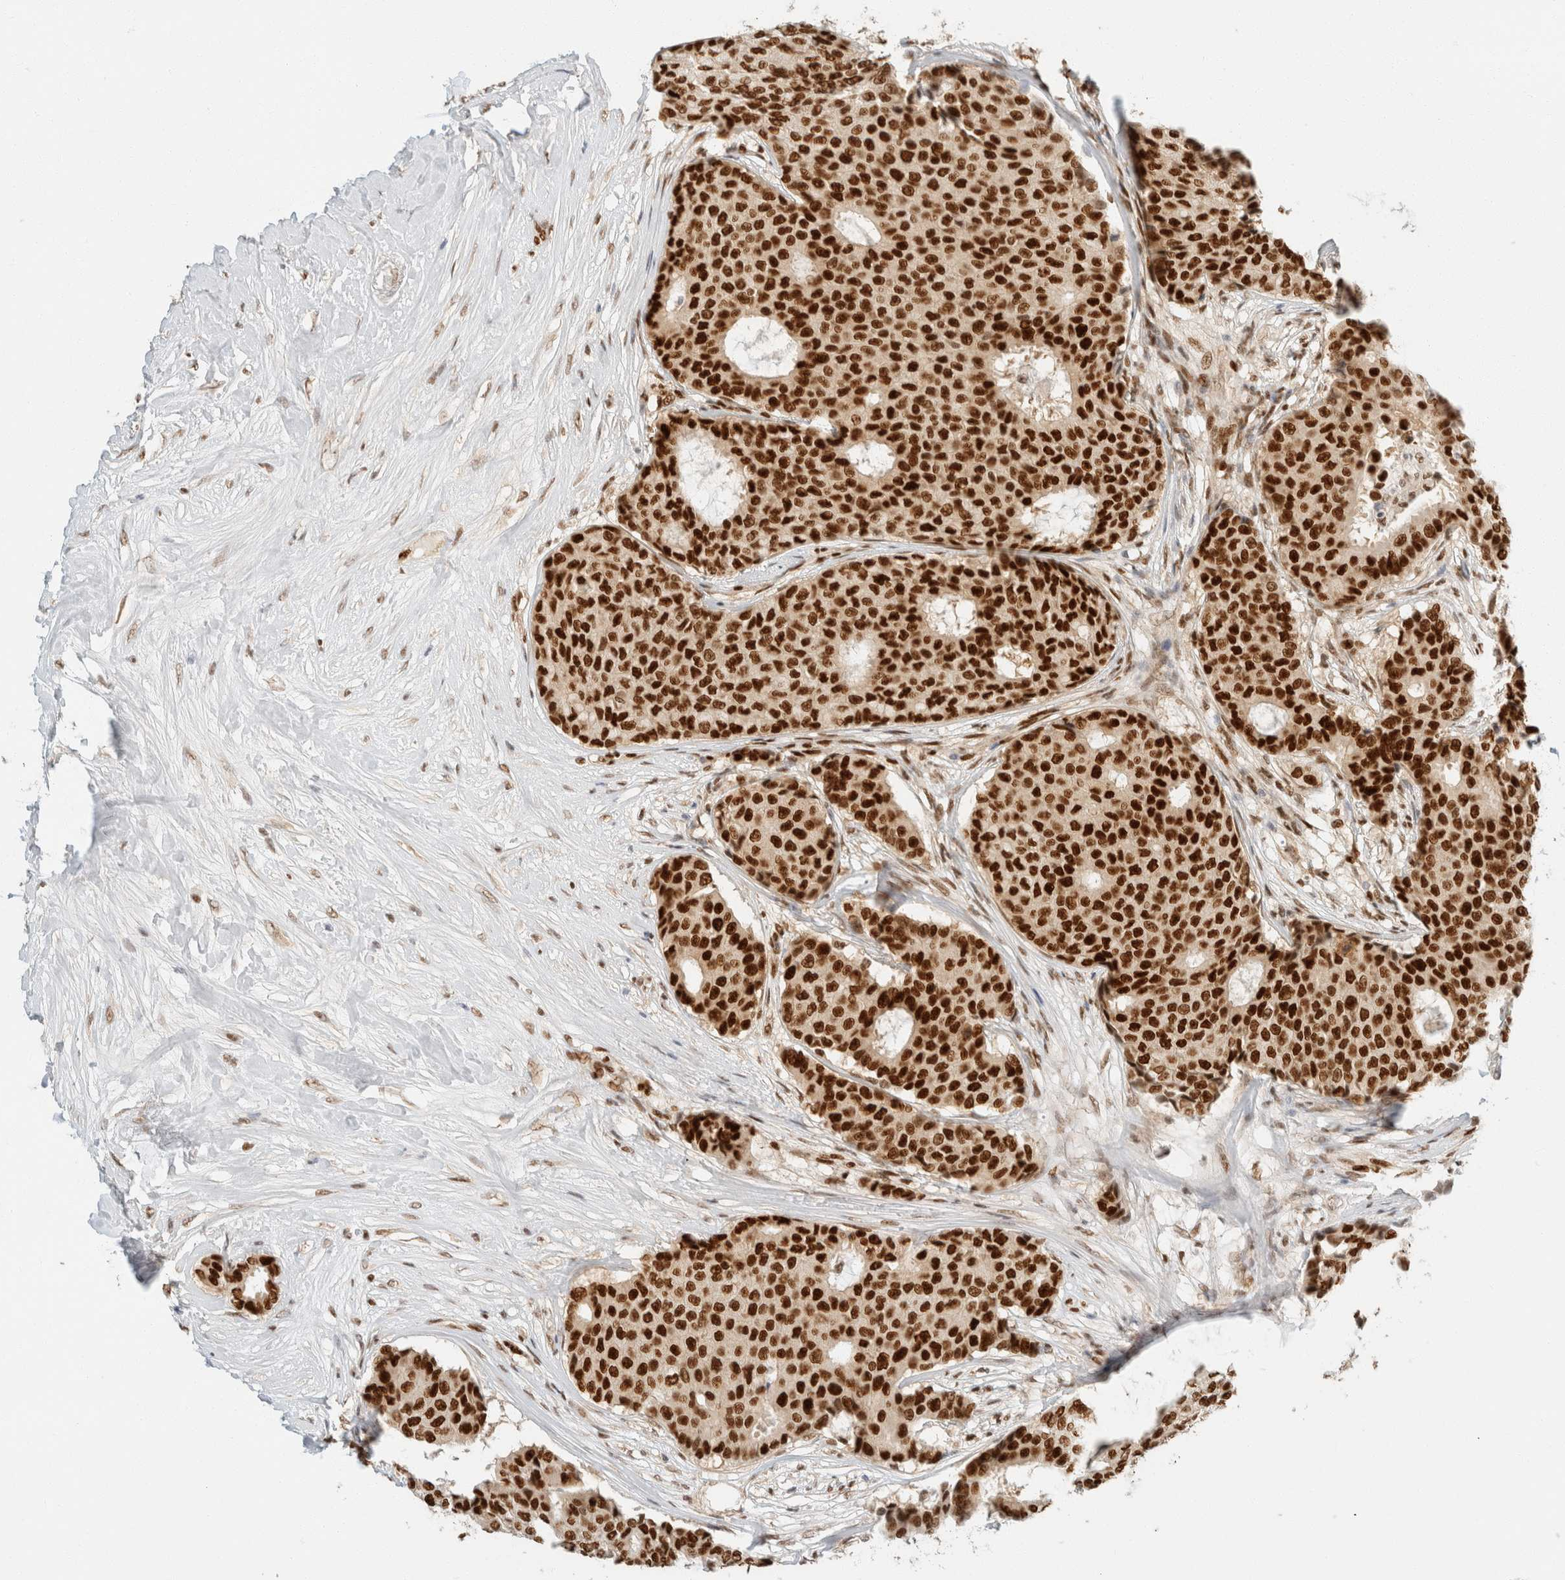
{"staining": {"intensity": "strong", "quantity": ">75%", "location": "nuclear"}, "tissue": "breast cancer", "cell_type": "Tumor cells", "image_type": "cancer", "snomed": [{"axis": "morphology", "description": "Duct carcinoma"}, {"axis": "topography", "description": "Breast"}], "caption": "Brown immunohistochemical staining in breast cancer demonstrates strong nuclear staining in approximately >75% of tumor cells.", "gene": "ZNF768", "patient": {"sex": "female", "age": 75}}